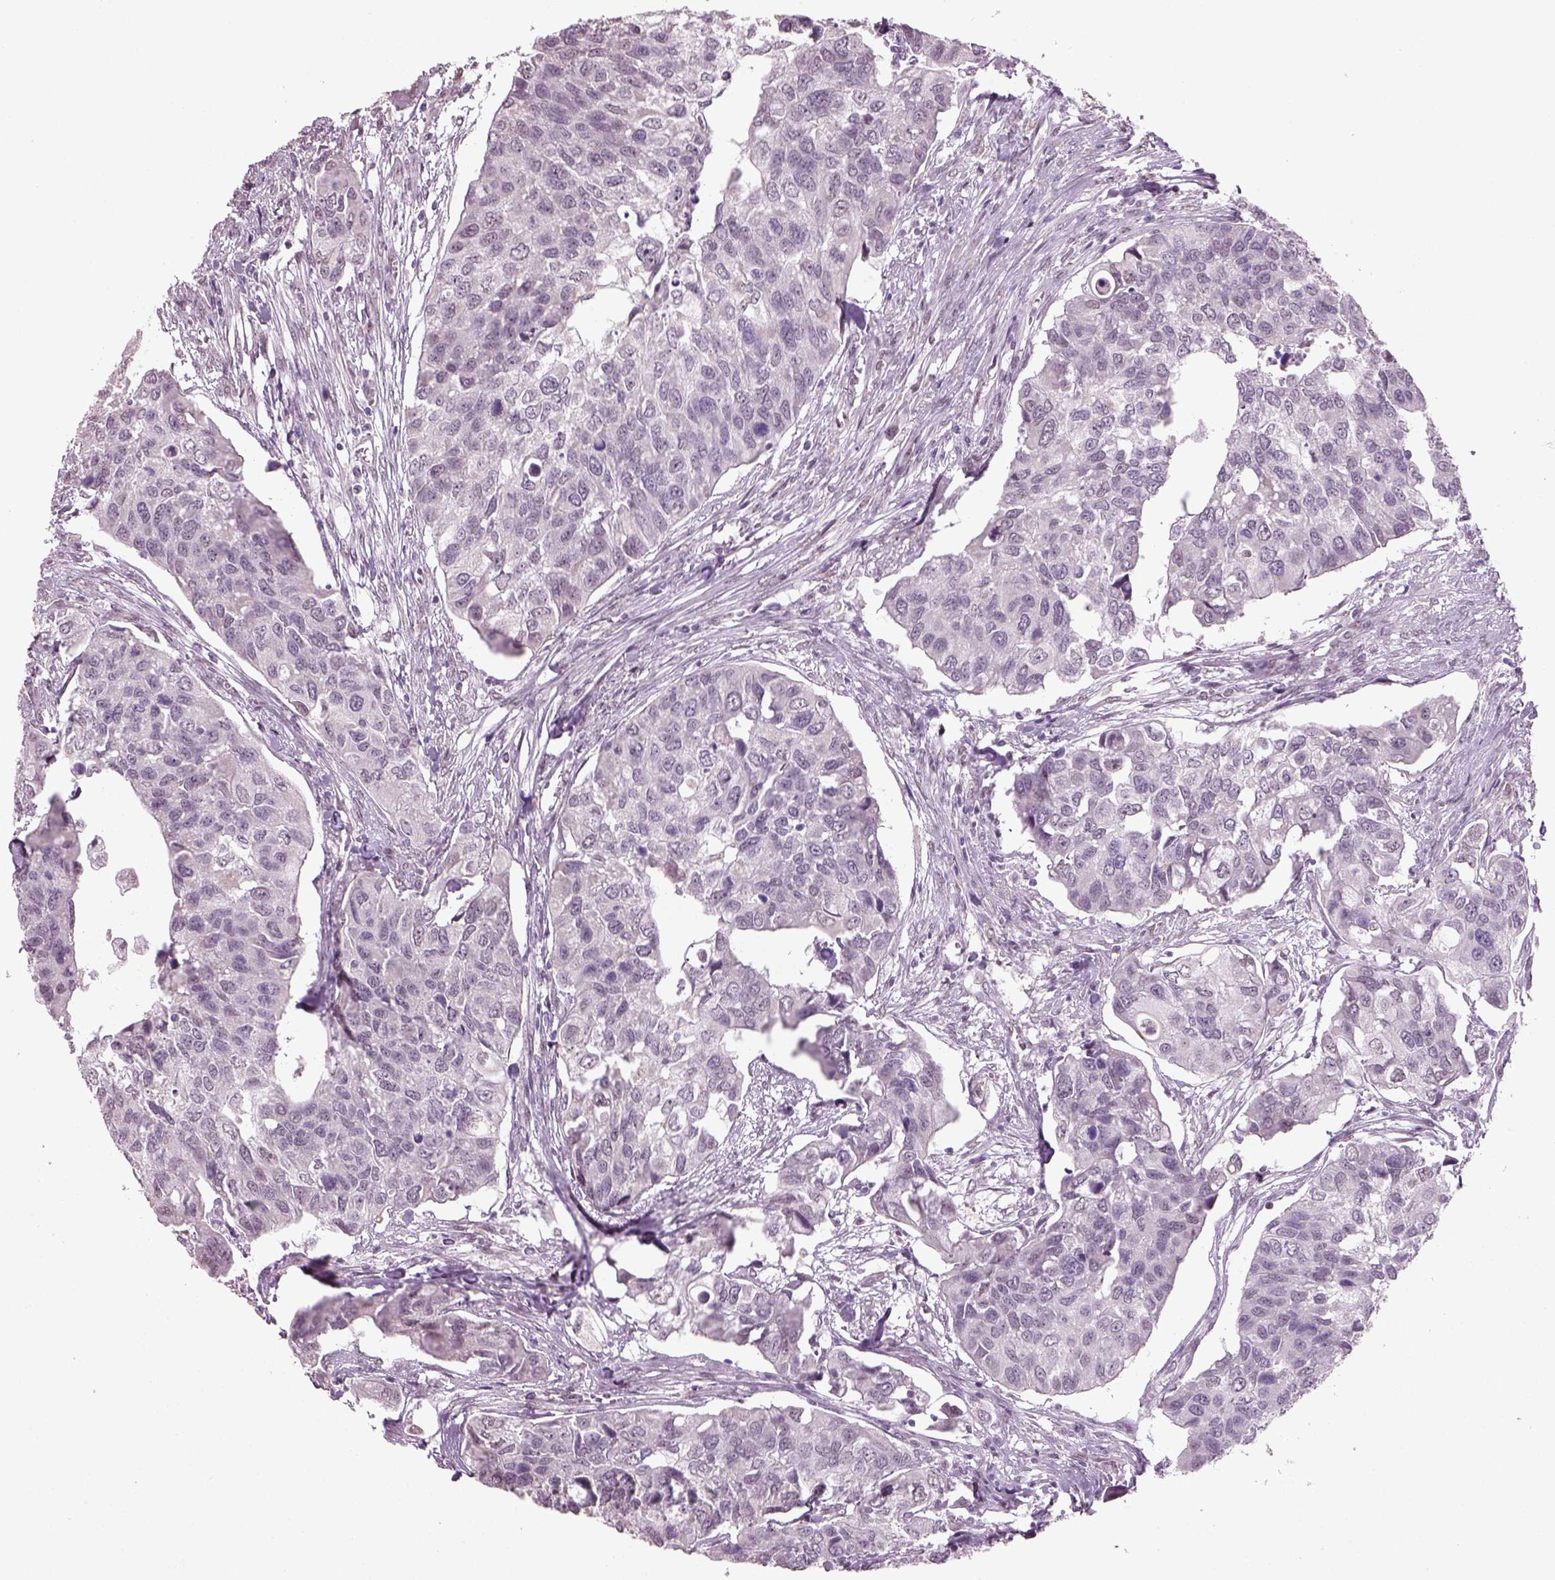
{"staining": {"intensity": "negative", "quantity": "none", "location": "none"}, "tissue": "urothelial cancer", "cell_type": "Tumor cells", "image_type": "cancer", "snomed": [{"axis": "morphology", "description": "Urothelial carcinoma, High grade"}, {"axis": "topography", "description": "Urinary bladder"}], "caption": "Protein analysis of urothelial cancer demonstrates no significant staining in tumor cells. (DAB IHC with hematoxylin counter stain).", "gene": "NAT8", "patient": {"sex": "male", "age": 60}}